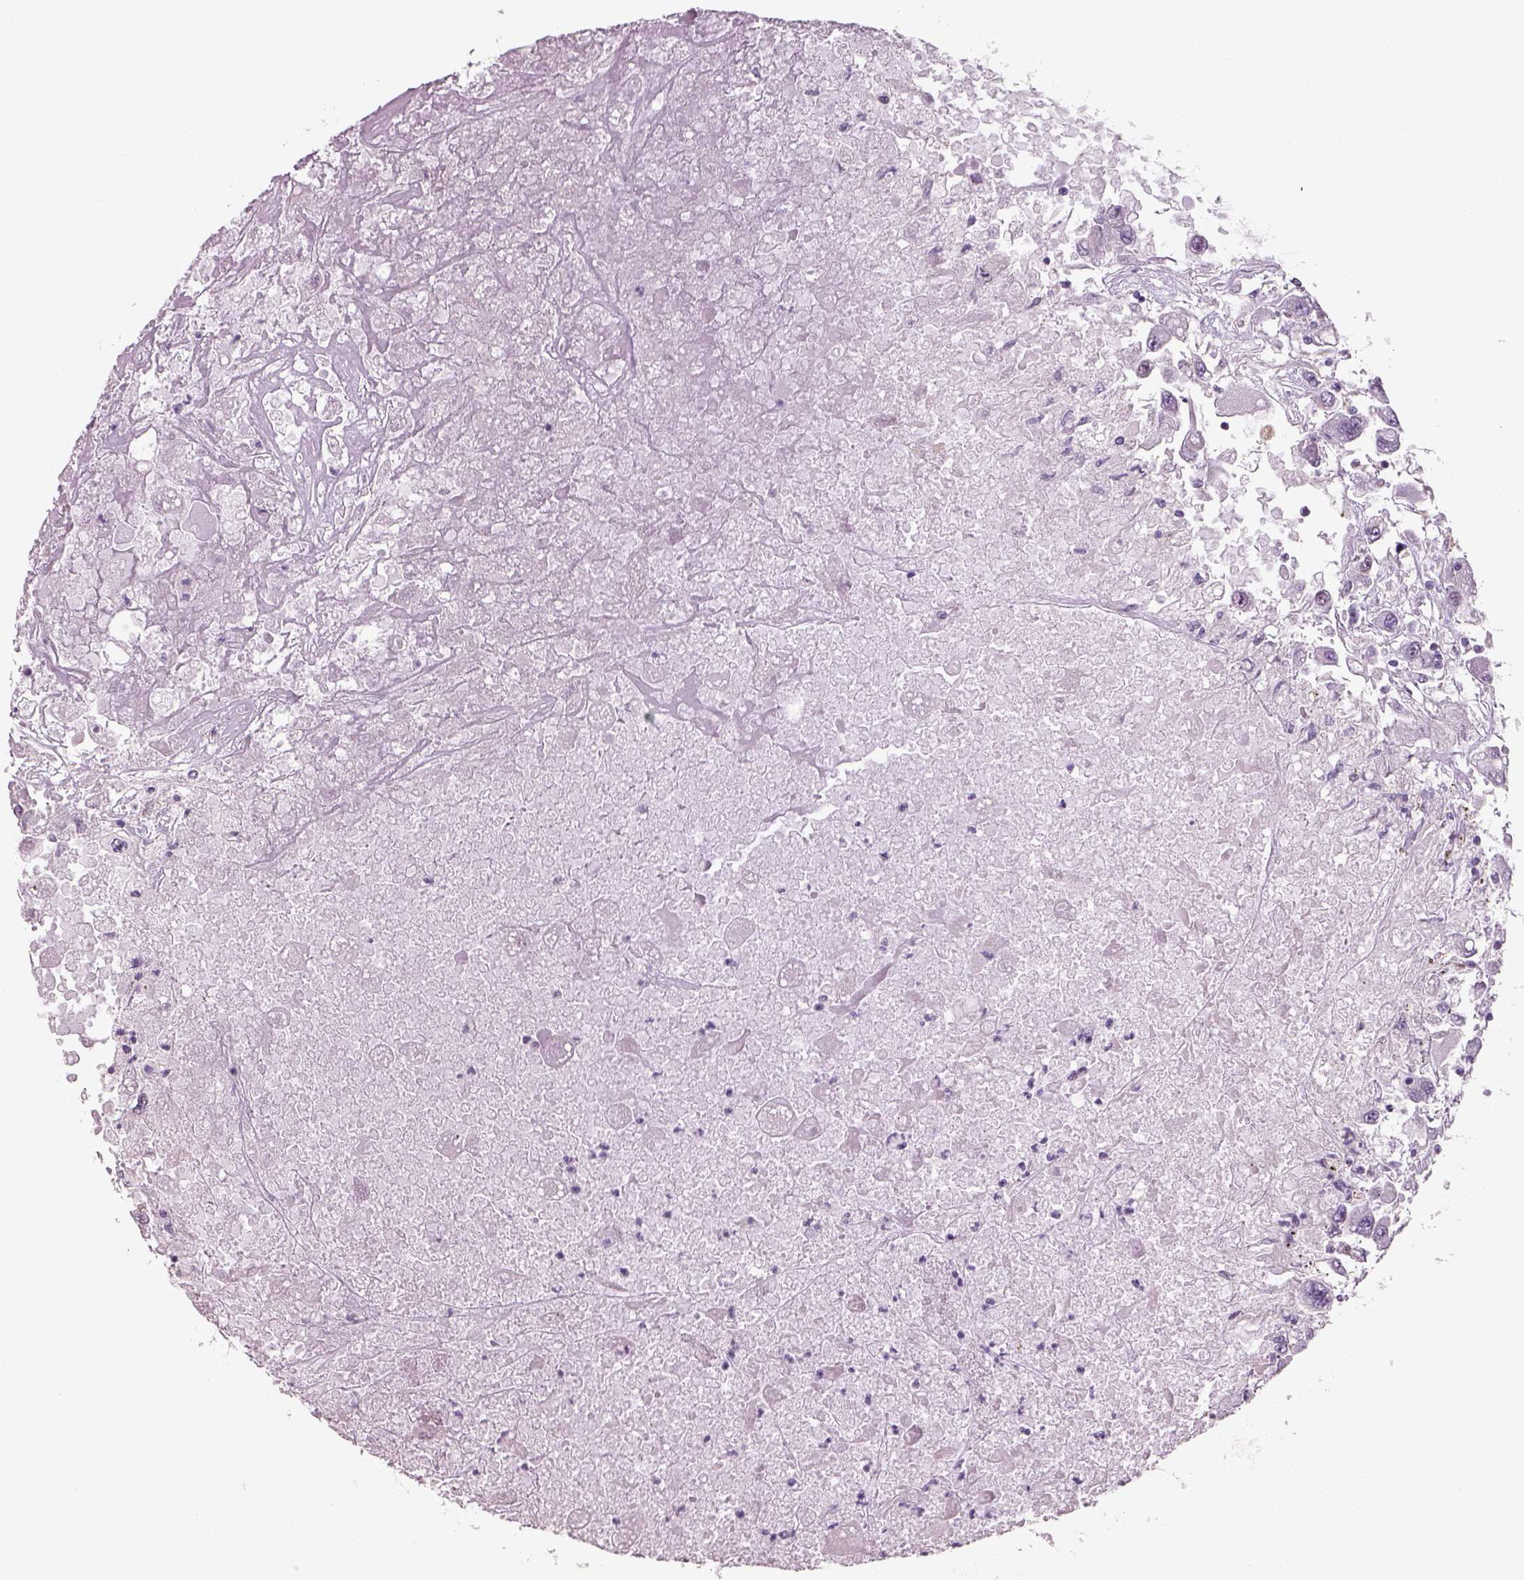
{"staining": {"intensity": "negative", "quantity": "none", "location": "none"}, "tissue": "renal cancer", "cell_type": "Tumor cells", "image_type": "cancer", "snomed": [{"axis": "morphology", "description": "Adenocarcinoma, NOS"}, {"axis": "topography", "description": "Kidney"}], "caption": "The image demonstrates no significant positivity in tumor cells of adenocarcinoma (renal).", "gene": "NAT8", "patient": {"sex": "female", "age": 67}}